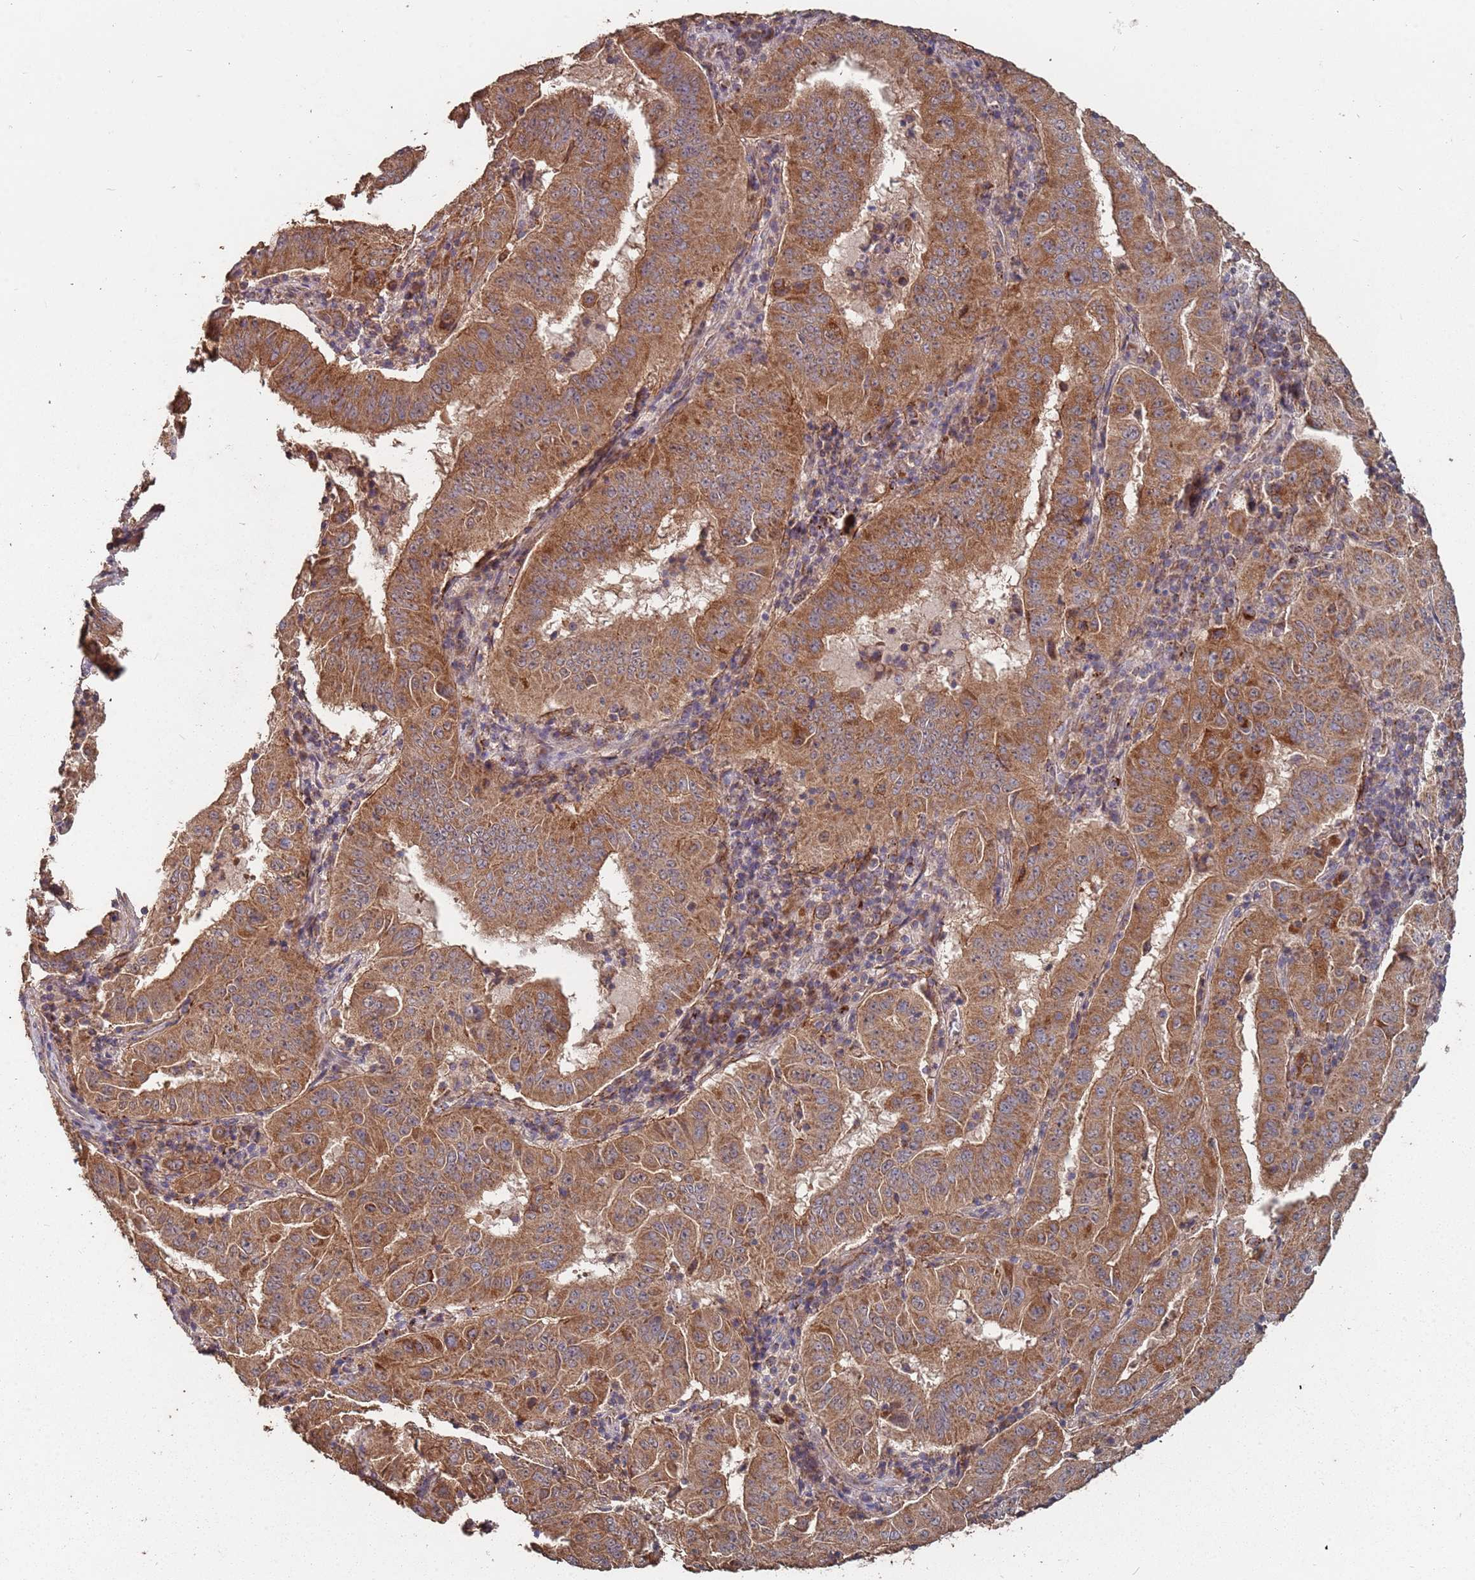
{"staining": {"intensity": "strong", "quantity": ">75%", "location": "cytoplasmic/membranous"}, "tissue": "pancreatic cancer", "cell_type": "Tumor cells", "image_type": "cancer", "snomed": [{"axis": "morphology", "description": "Adenocarcinoma, NOS"}, {"axis": "topography", "description": "Pancreas"}], "caption": "About >75% of tumor cells in pancreatic adenocarcinoma demonstrate strong cytoplasmic/membranous protein positivity as visualized by brown immunohistochemical staining.", "gene": "PRORP", "patient": {"sex": "male", "age": 63}}